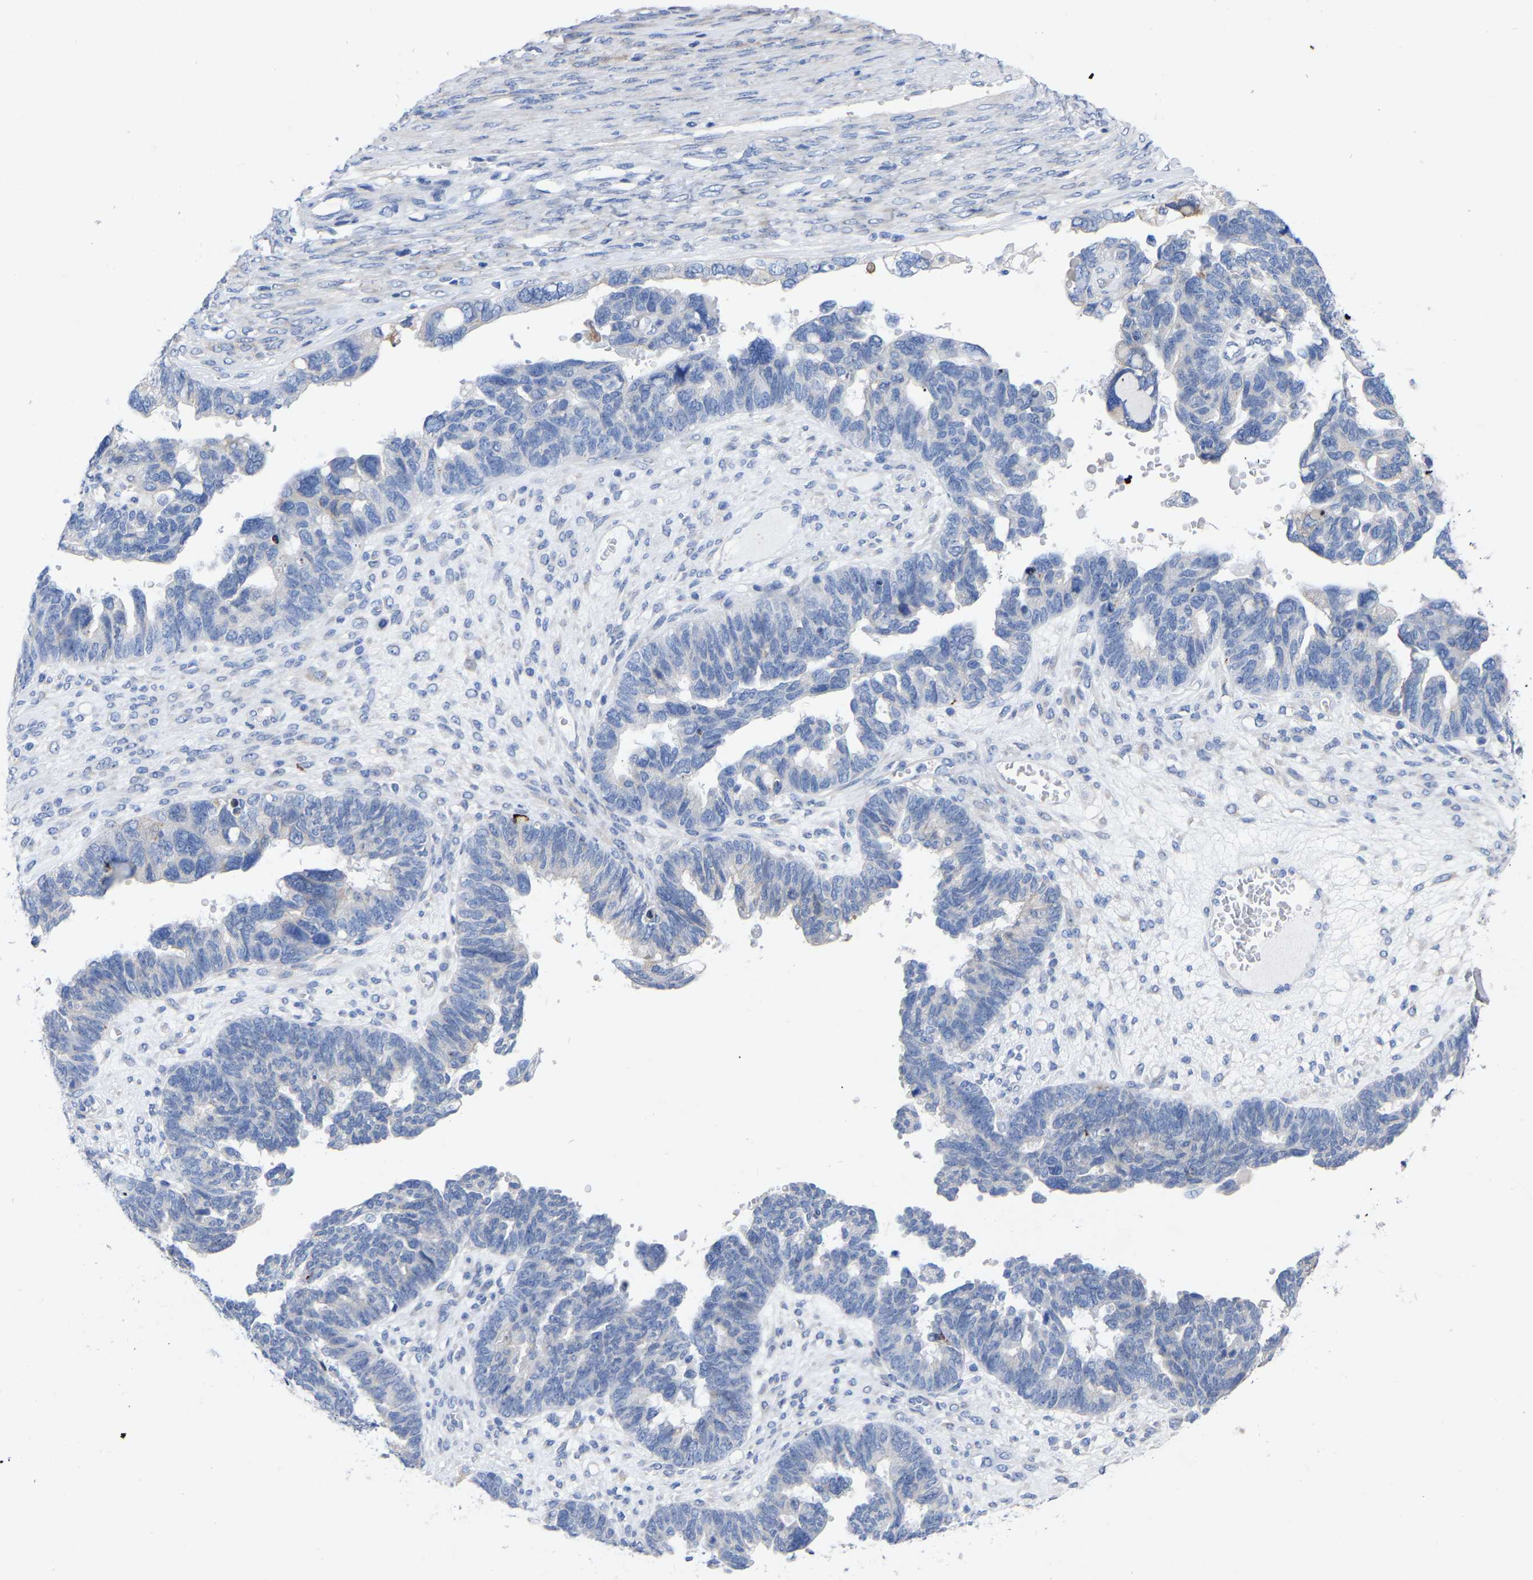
{"staining": {"intensity": "negative", "quantity": "none", "location": "none"}, "tissue": "ovarian cancer", "cell_type": "Tumor cells", "image_type": "cancer", "snomed": [{"axis": "morphology", "description": "Cystadenocarcinoma, serous, NOS"}, {"axis": "topography", "description": "Ovary"}], "caption": "A histopathology image of human serous cystadenocarcinoma (ovarian) is negative for staining in tumor cells.", "gene": "STRIP2", "patient": {"sex": "female", "age": 79}}